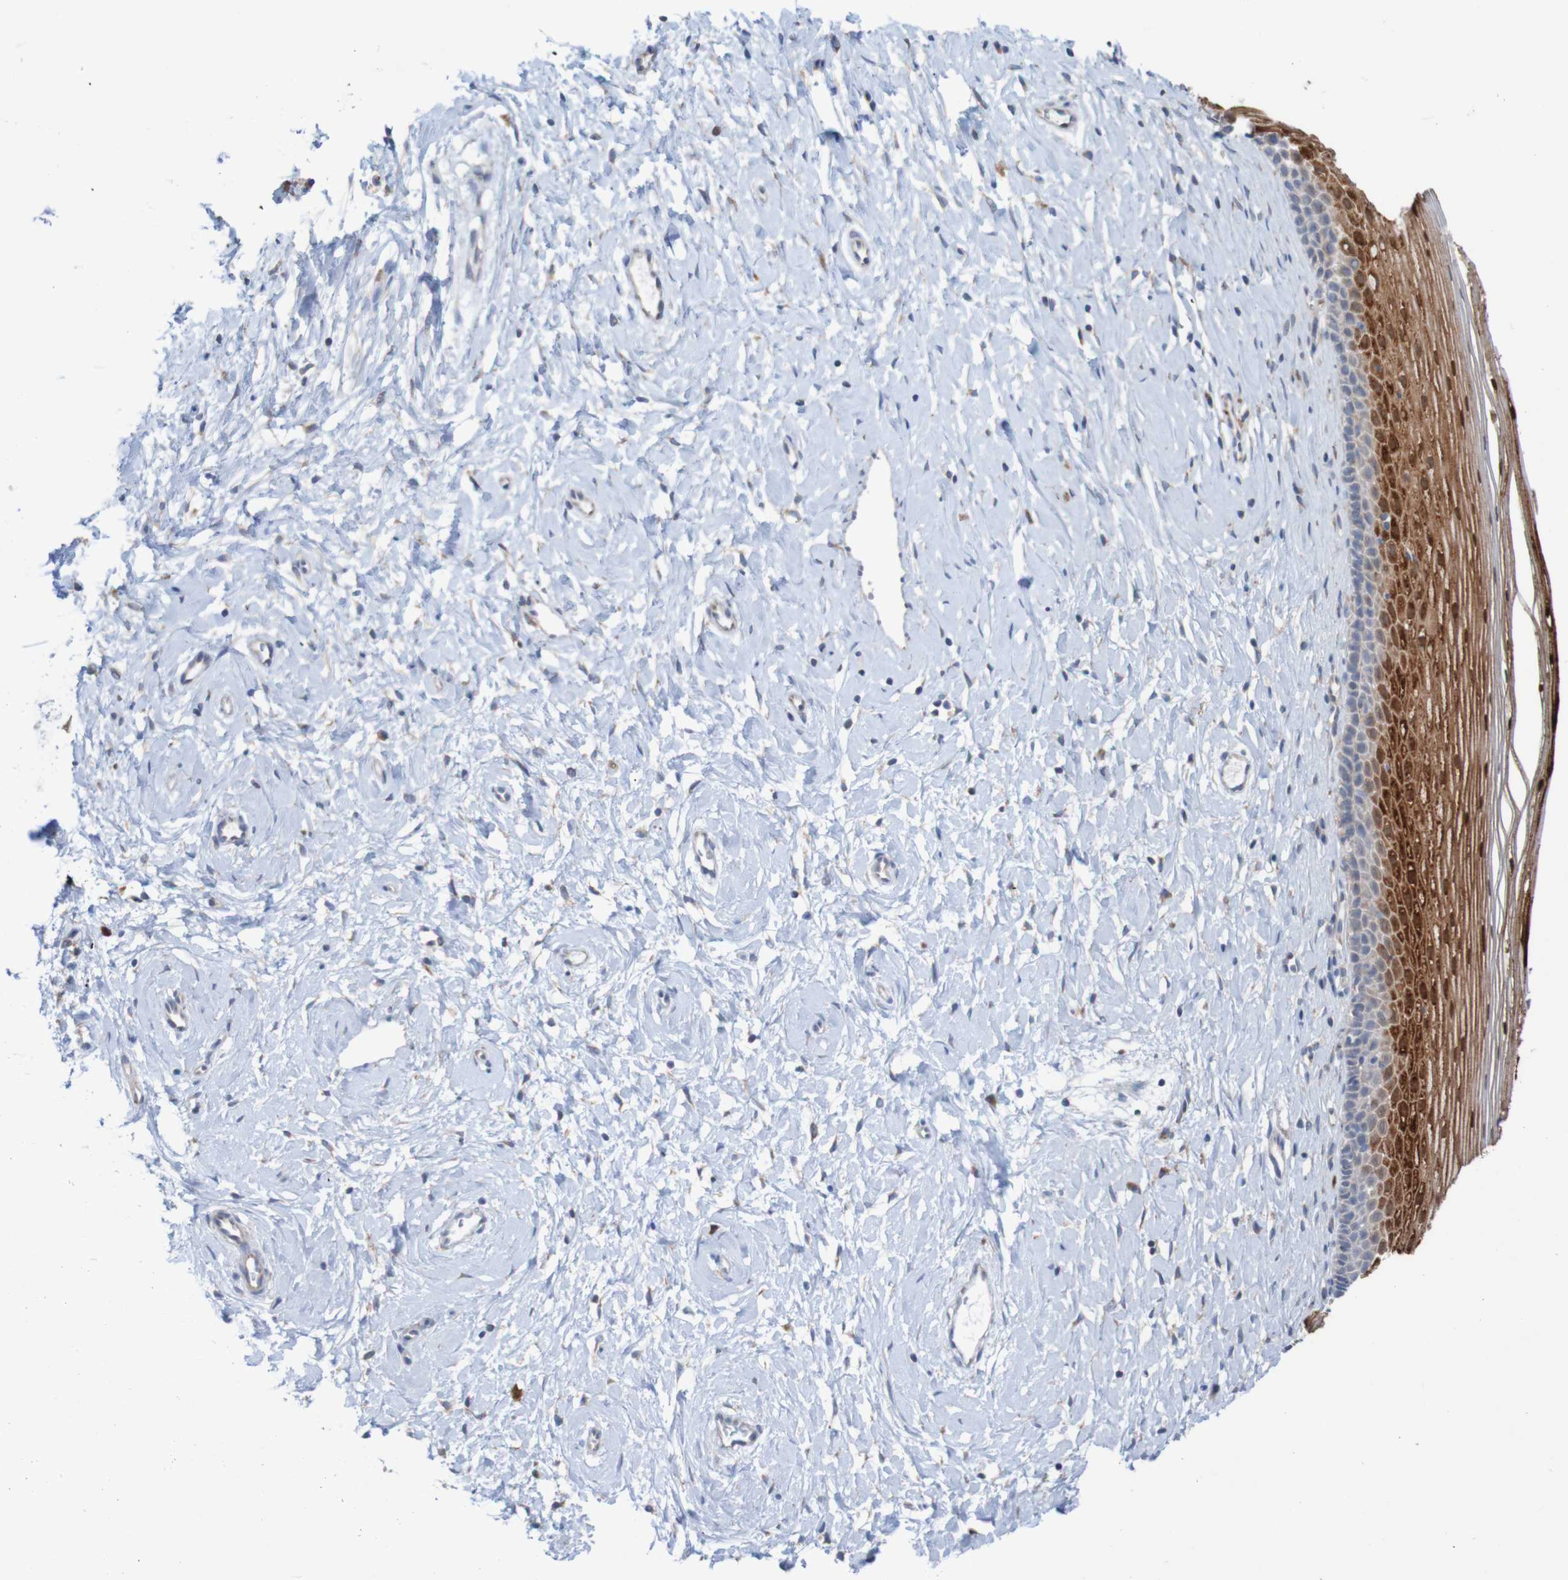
{"staining": {"intensity": "weak", "quantity": ">75%", "location": "cytoplasmic/membranous"}, "tissue": "cervix", "cell_type": "Glandular cells", "image_type": "normal", "snomed": [{"axis": "morphology", "description": "Normal tissue, NOS"}, {"axis": "topography", "description": "Cervix"}], "caption": "Brown immunohistochemical staining in unremarkable human cervix exhibits weak cytoplasmic/membranous staining in about >75% of glandular cells.", "gene": "PARP4", "patient": {"sex": "female", "age": 39}}